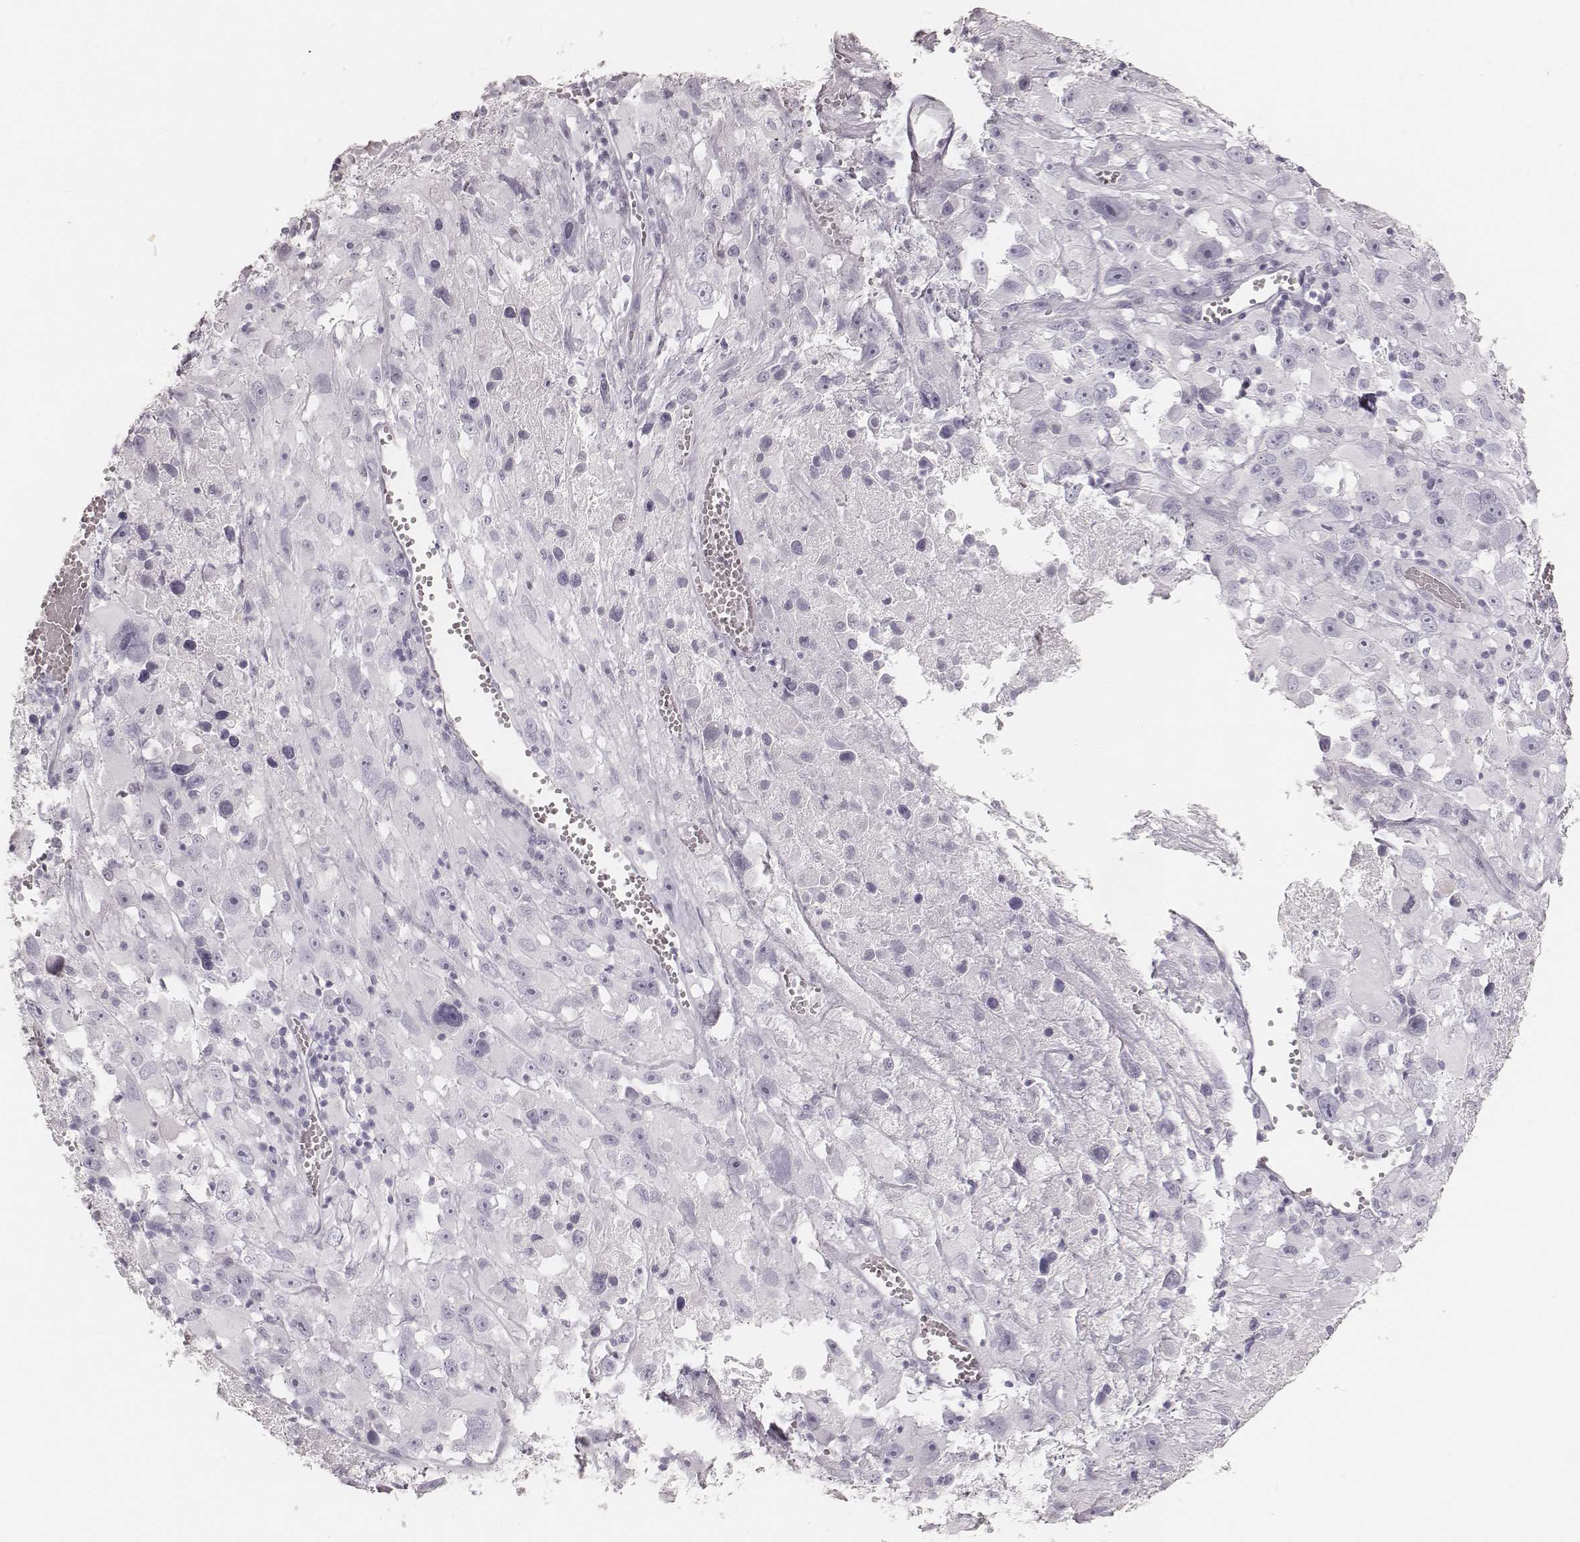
{"staining": {"intensity": "negative", "quantity": "none", "location": "none"}, "tissue": "melanoma", "cell_type": "Tumor cells", "image_type": "cancer", "snomed": [{"axis": "morphology", "description": "Malignant melanoma, Metastatic site"}, {"axis": "topography", "description": "Lymph node"}], "caption": "An image of human melanoma is negative for staining in tumor cells.", "gene": "KRT82", "patient": {"sex": "male", "age": 50}}